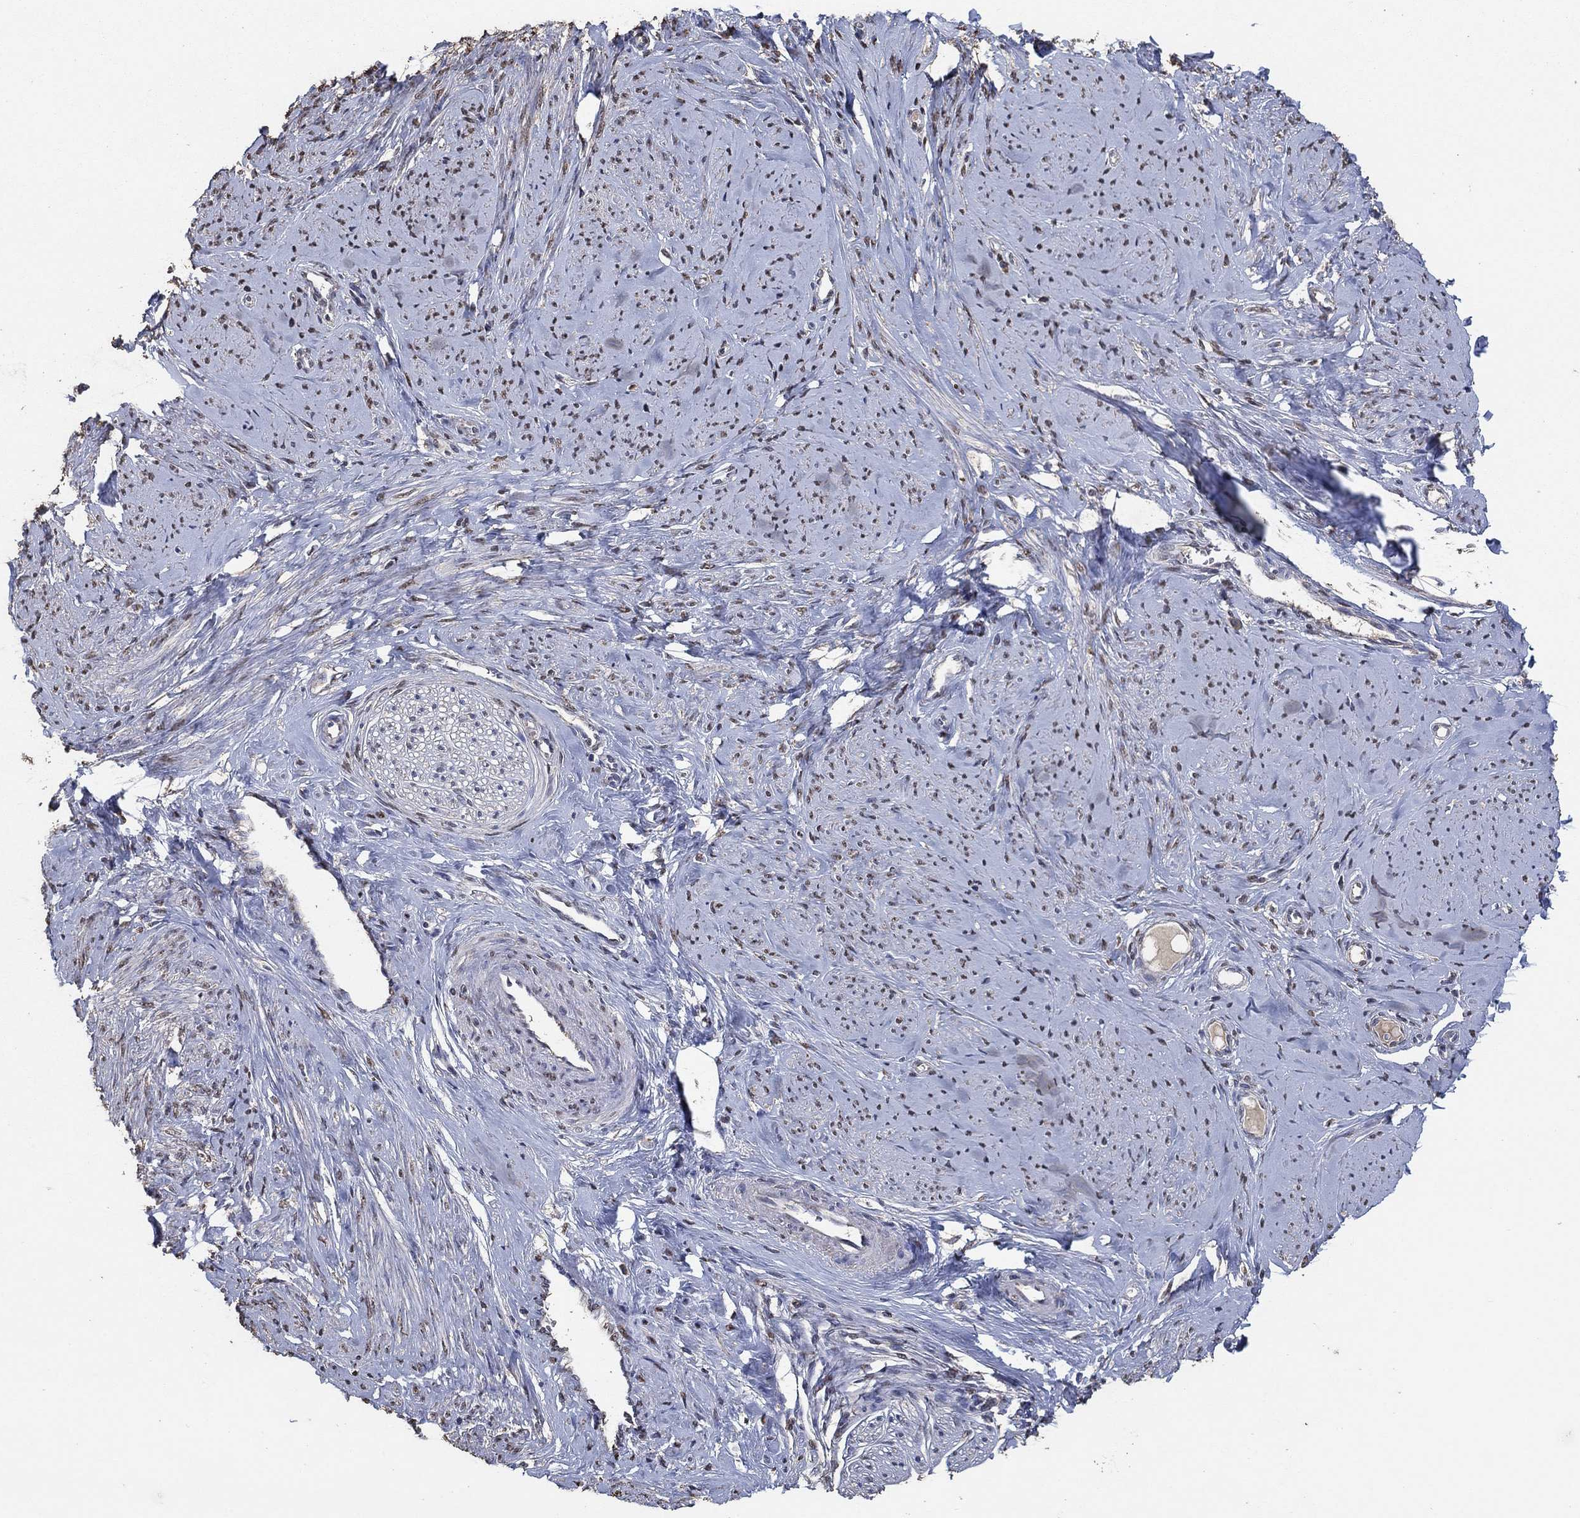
{"staining": {"intensity": "weak", "quantity": "25%-75%", "location": "nuclear"}, "tissue": "smooth muscle", "cell_type": "Smooth muscle cells", "image_type": "normal", "snomed": [{"axis": "morphology", "description": "Normal tissue, NOS"}, {"axis": "topography", "description": "Smooth muscle"}], "caption": "DAB (3,3'-diaminobenzidine) immunohistochemical staining of unremarkable human smooth muscle exhibits weak nuclear protein expression in approximately 25%-75% of smooth muscle cells. (Brightfield microscopy of DAB IHC at high magnification).", "gene": "MRPS24", "patient": {"sex": "female", "age": 48}}